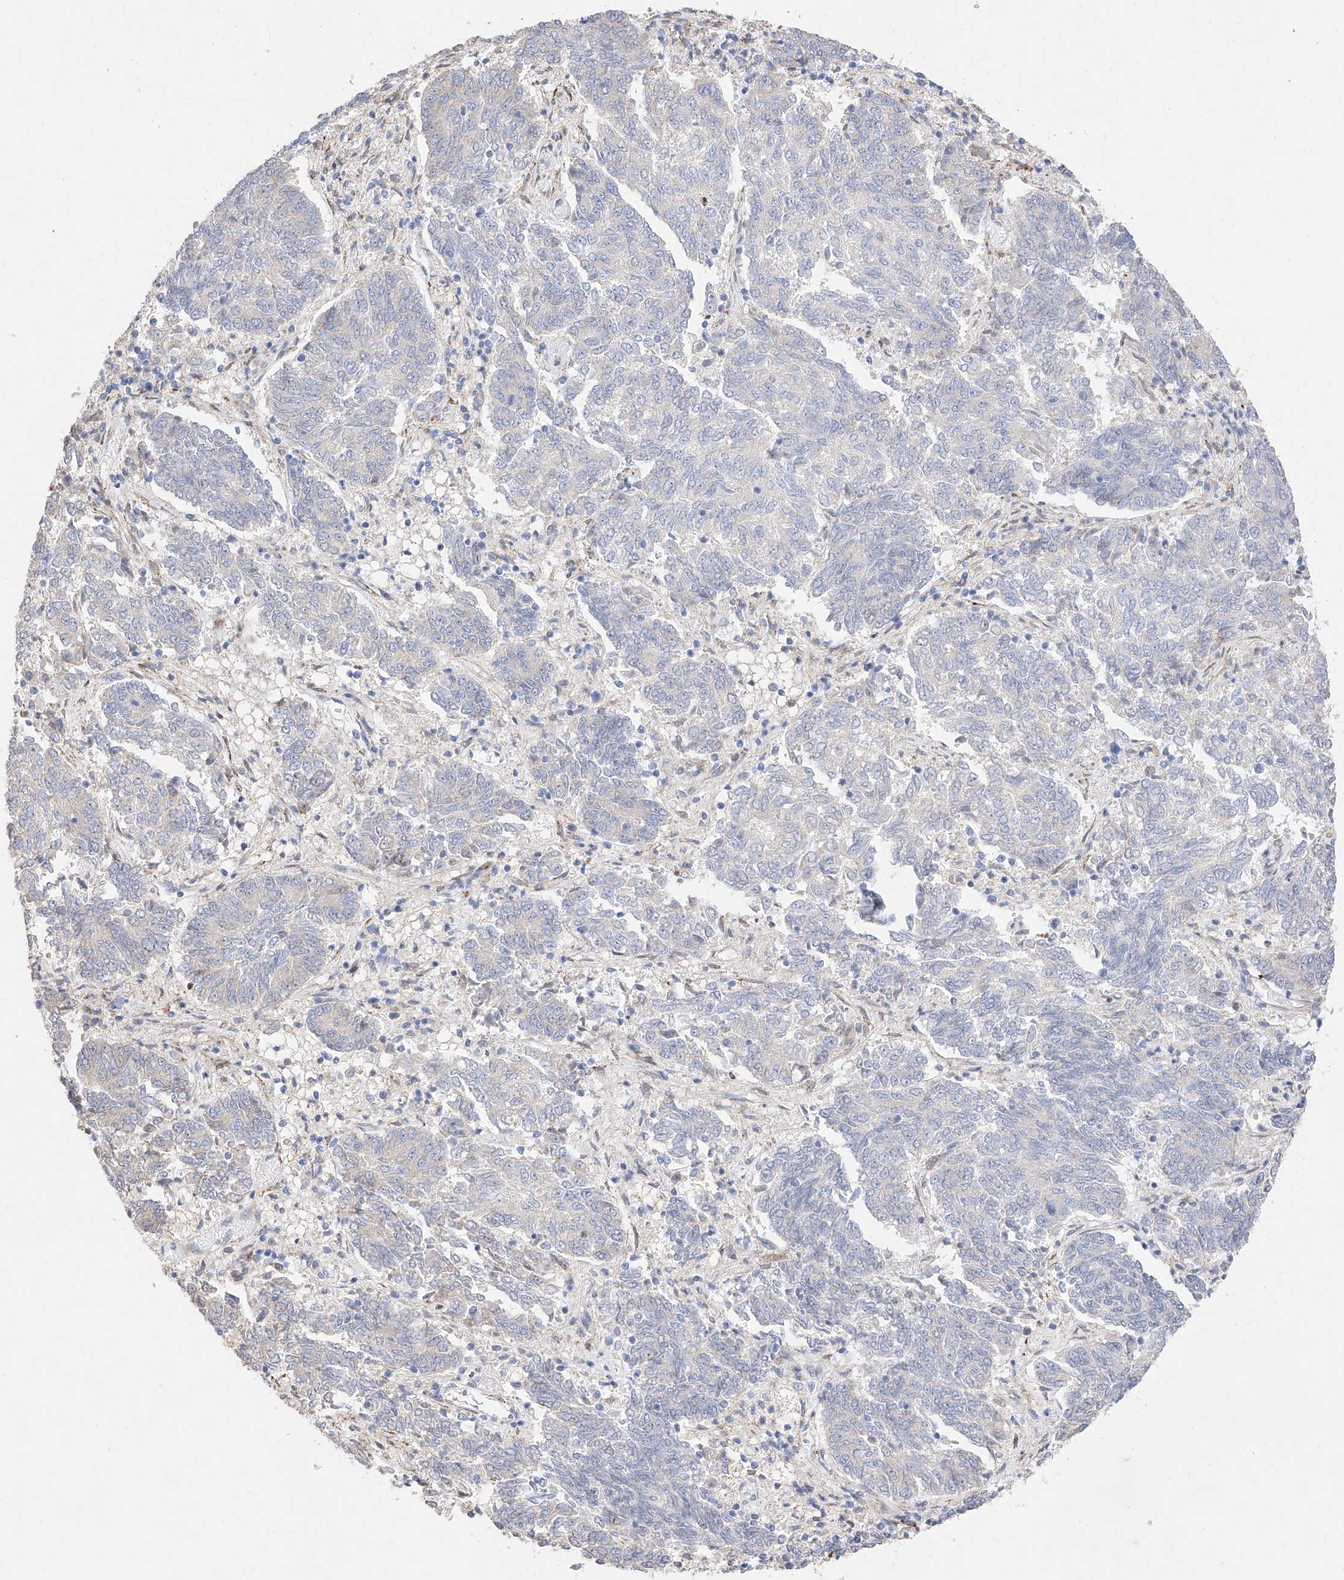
{"staining": {"intensity": "negative", "quantity": "none", "location": "none"}, "tissue": "endometrial cancer", "cell_type": "Tumor cells", "image_type": "cancer", "snomed": [{"axis": "morphology", "description": "Adenocarcinoma, NOS"}, {"axis": "topography", "description": "Endometrium"}], "caption": "There is no significant staining in tumor cells of endometrial cancer (adenocarcinoma).", "gene": "ATP9B", "patient": {"sex": "female", "age": 80}}